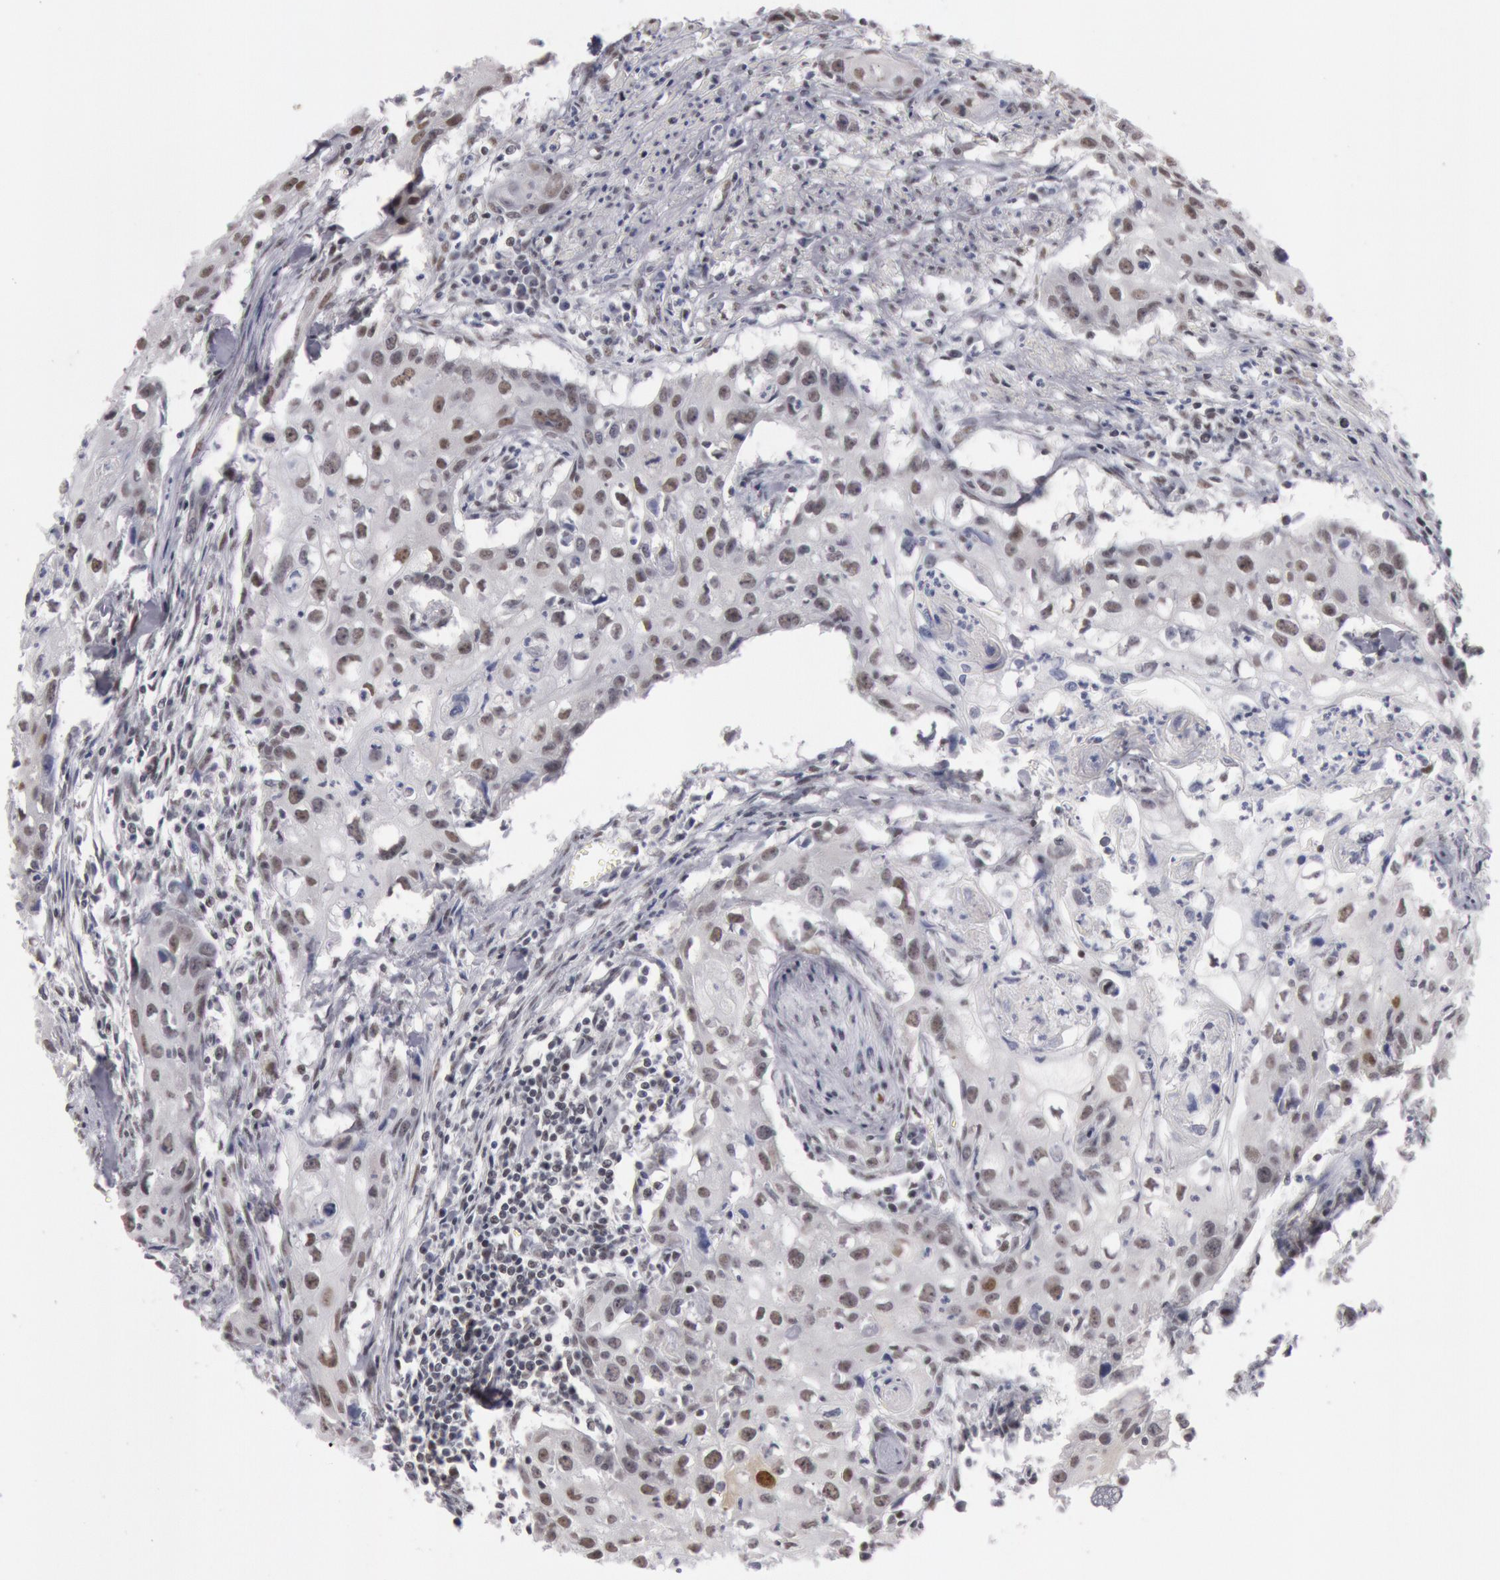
{"staining": {"intensity": "weak", "quantity": "25%-75%", "location": "nuclear"}, "tissue": "urothelial cancer", "cell_type": "Tumor cells", "image_type": "cancer", "snomed": [{"axis": "morphology", "description": "Urothelial carcinoma, High grade"}, {"axis": "topography", "description": "Urinary bladder"}], "caption": "Immunohistochemical staining of urothelial cancer shows weak nuclear protein positivity in approximately 25%-75% of tumor cells.", "gene": "ESS2", "patient": {"sex": "male", "age": 54}}